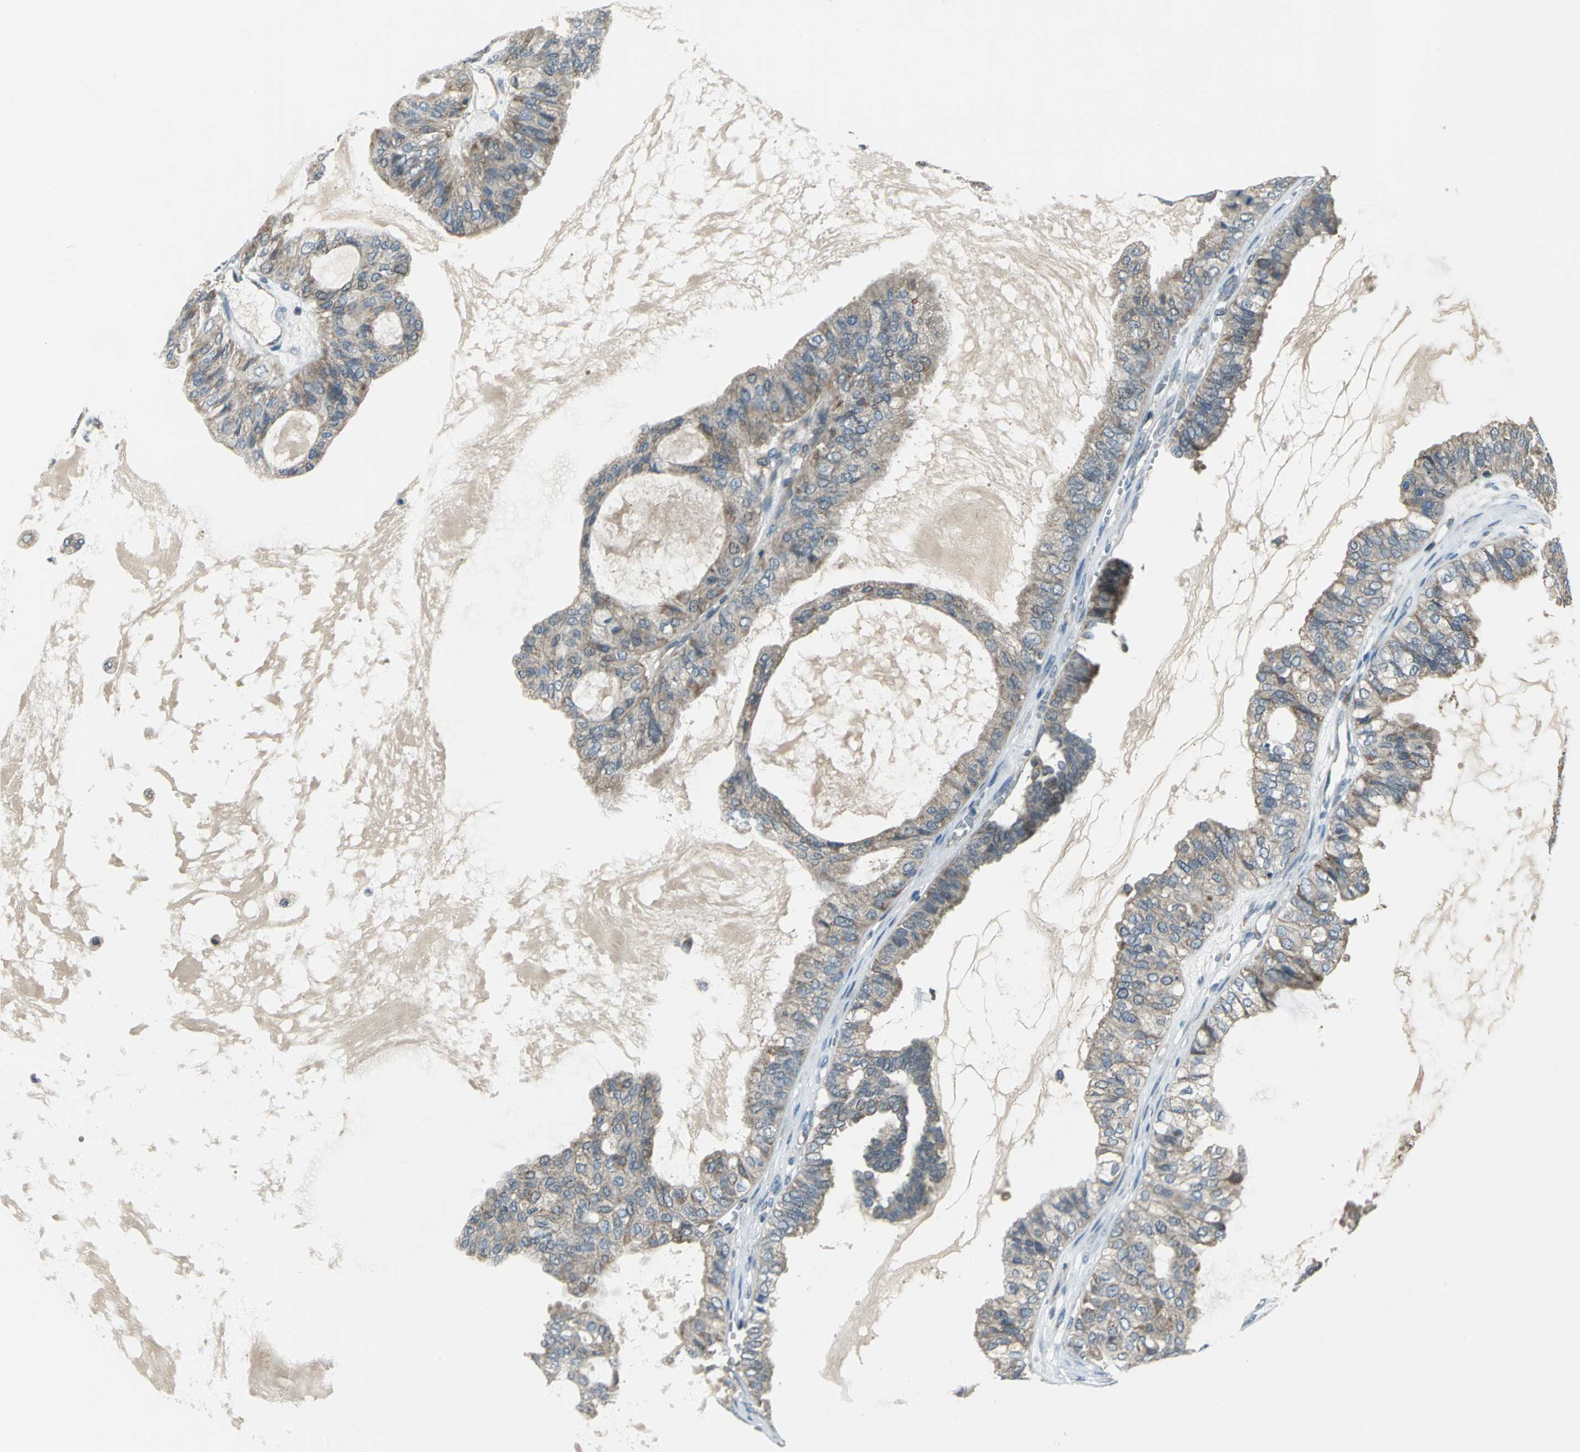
{"staining": {"intensity": "moderate", "quantity": ">75%", "location": "cytoplasmic/membranous"}, "tissue": "ovarian cancer", "cell_type": "Tumor cells", "image_type": "cancer", "snomed": [{"axis": "morphology", "description": "Carcinoma, NOS"}, {"axis": "morphology", "description": "Carcinoma, endometroid"}, {"axis": "topography", "description": "Ovary"}], "caption": "Approximately >75% of tumor cells in human ovarian cancer reveal moderate cytoplasmic/membranous protein positivity as visualized by brown immunohistochemical staining.", "gene": "TRAK1", "patient": {"sex": "female", "age": 50}}